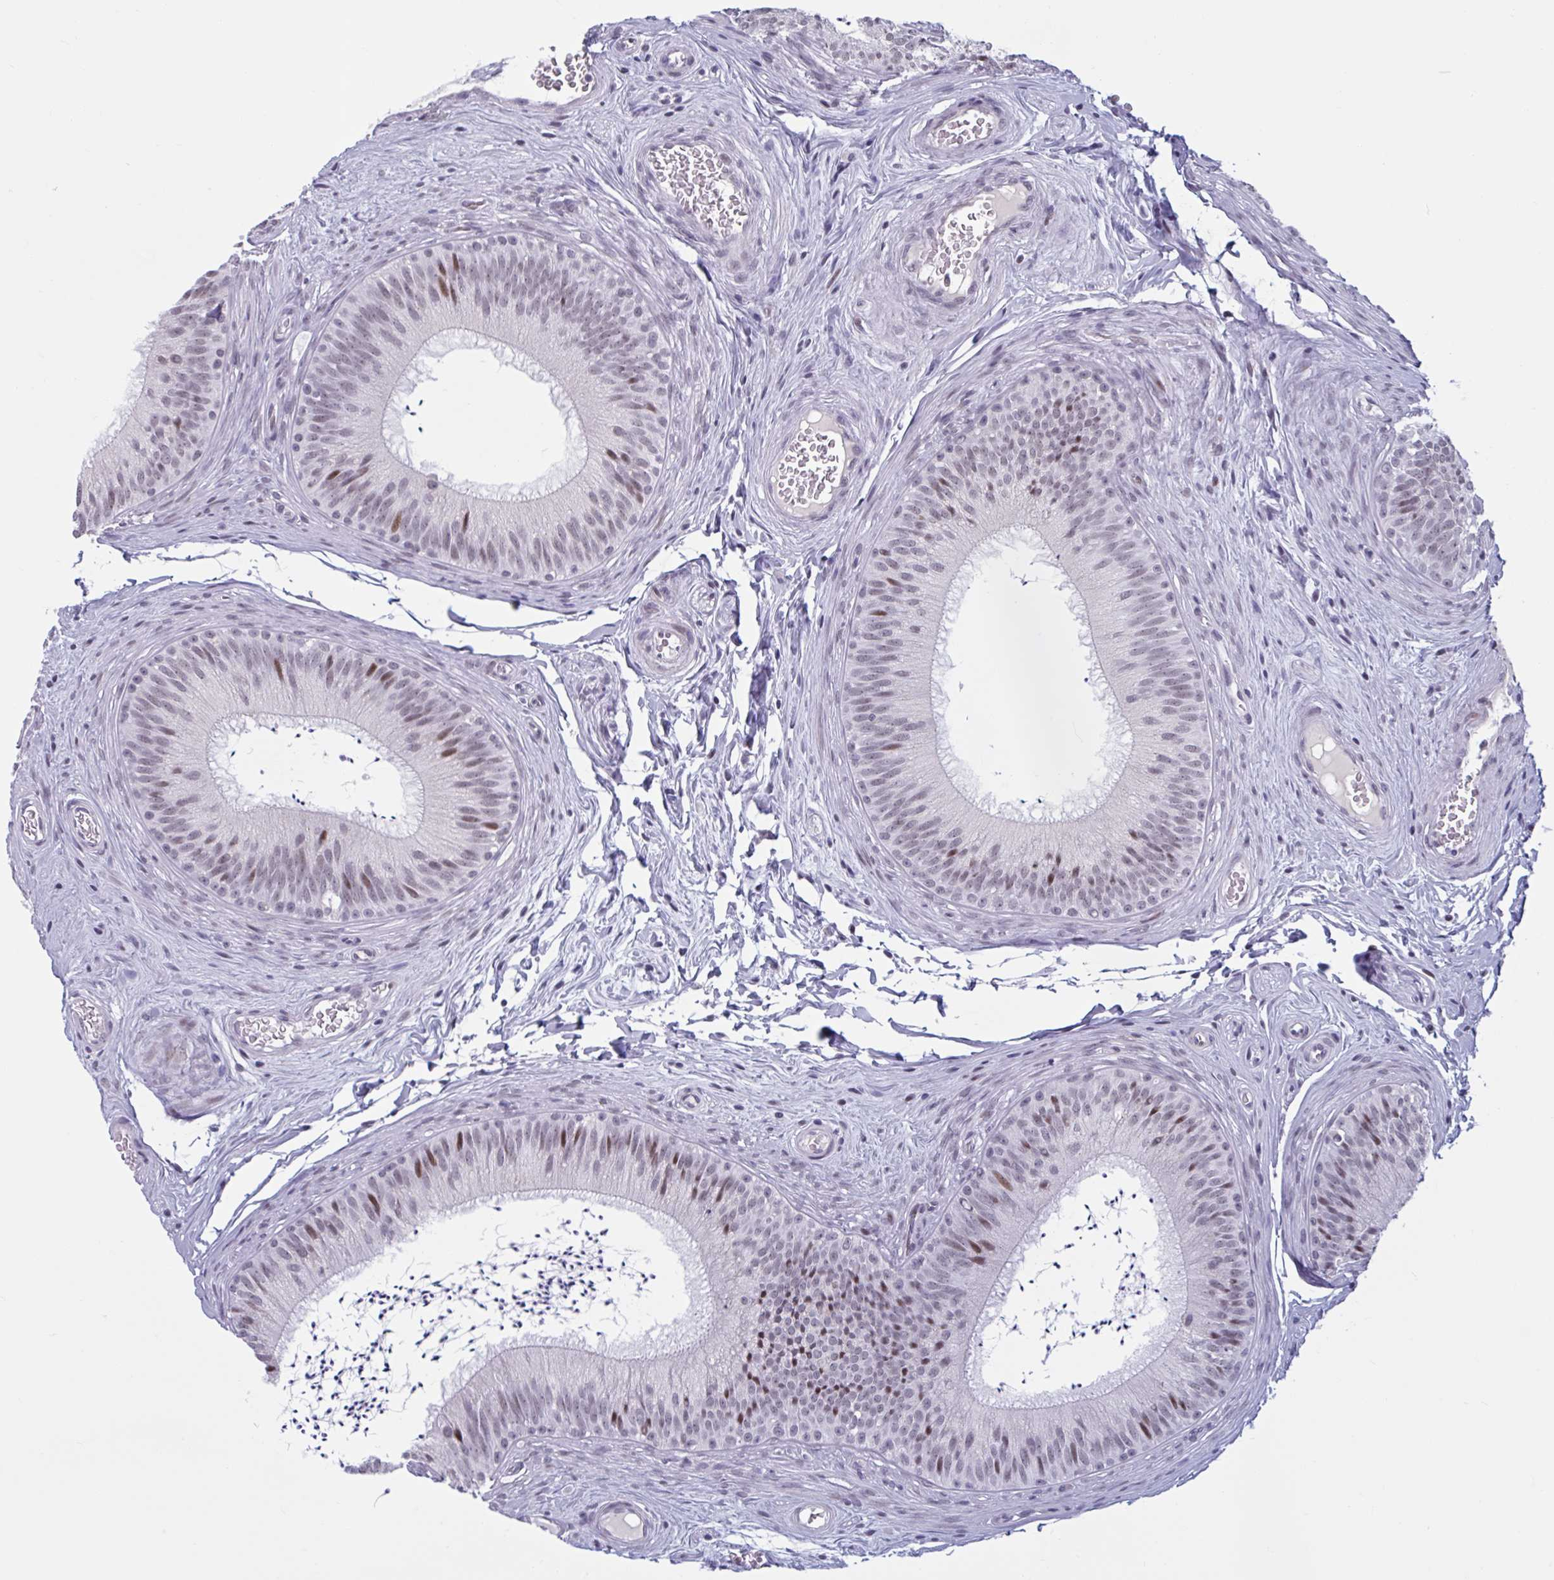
{"staining": {"intensity": "moderate", "quantity": "<25%", "location": "nuclear"}, "tissue": "epididymis", "cell_type": "Glandular cells", "image_type": "normal", "snomed": [{"axis": "morphology", "description": "Normal tissue, NOS"}, {"axis": "topography", "description": "Epididymis"}], "caption": "Protein expression analysis of unremarkable human epididymis reveals moderate nuclear staining in approximately <25% of glandular cells. The staining was performed using DAB (3,3'-diaminobenzidine) to visualize the protein expression in brown, while the nuclei were stained in blue with hematoxylin (Magnification: 20x).", "gene": "HSD17B6", "patient": {"sex": "male", "age": 24}}